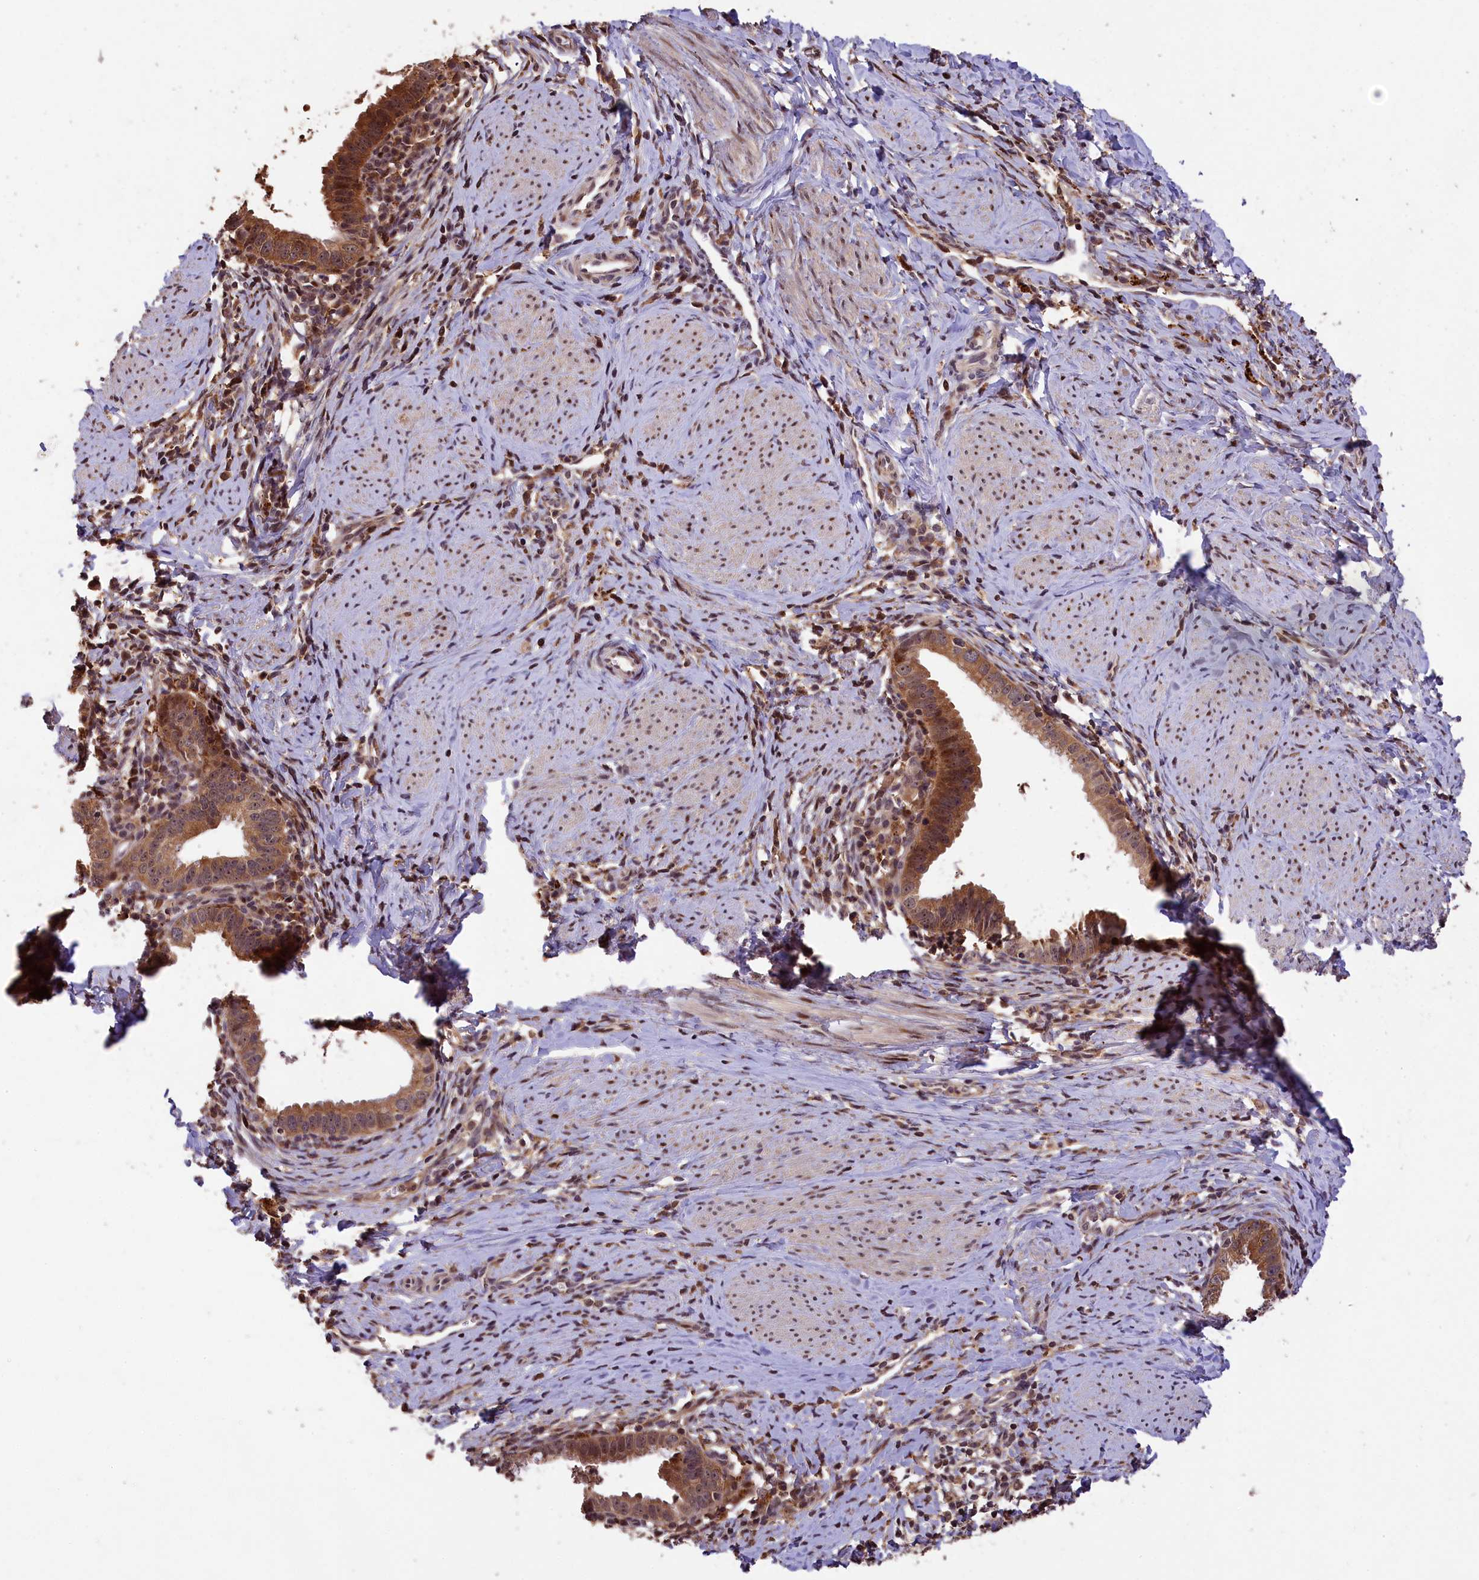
{"staining": {"intensity": "moderate", "quantity": ">75%", "location": "cytoplasmic/membranous"}, "tissue": "cervical cancer", "cell_type": "Tumor cells", "image_type": "cancer", "snomed": [{"axis": "morphology", "description": "Adenocarcinoma, NOS"}, {"axis": "topography", "description": "Cervix"}], "caption": "Human cervical cancer stained with a protein marker reveals moderate staining in tumor cells.", "gene": "PHAF1", "patient": {"sex": "female", "age": 36}}